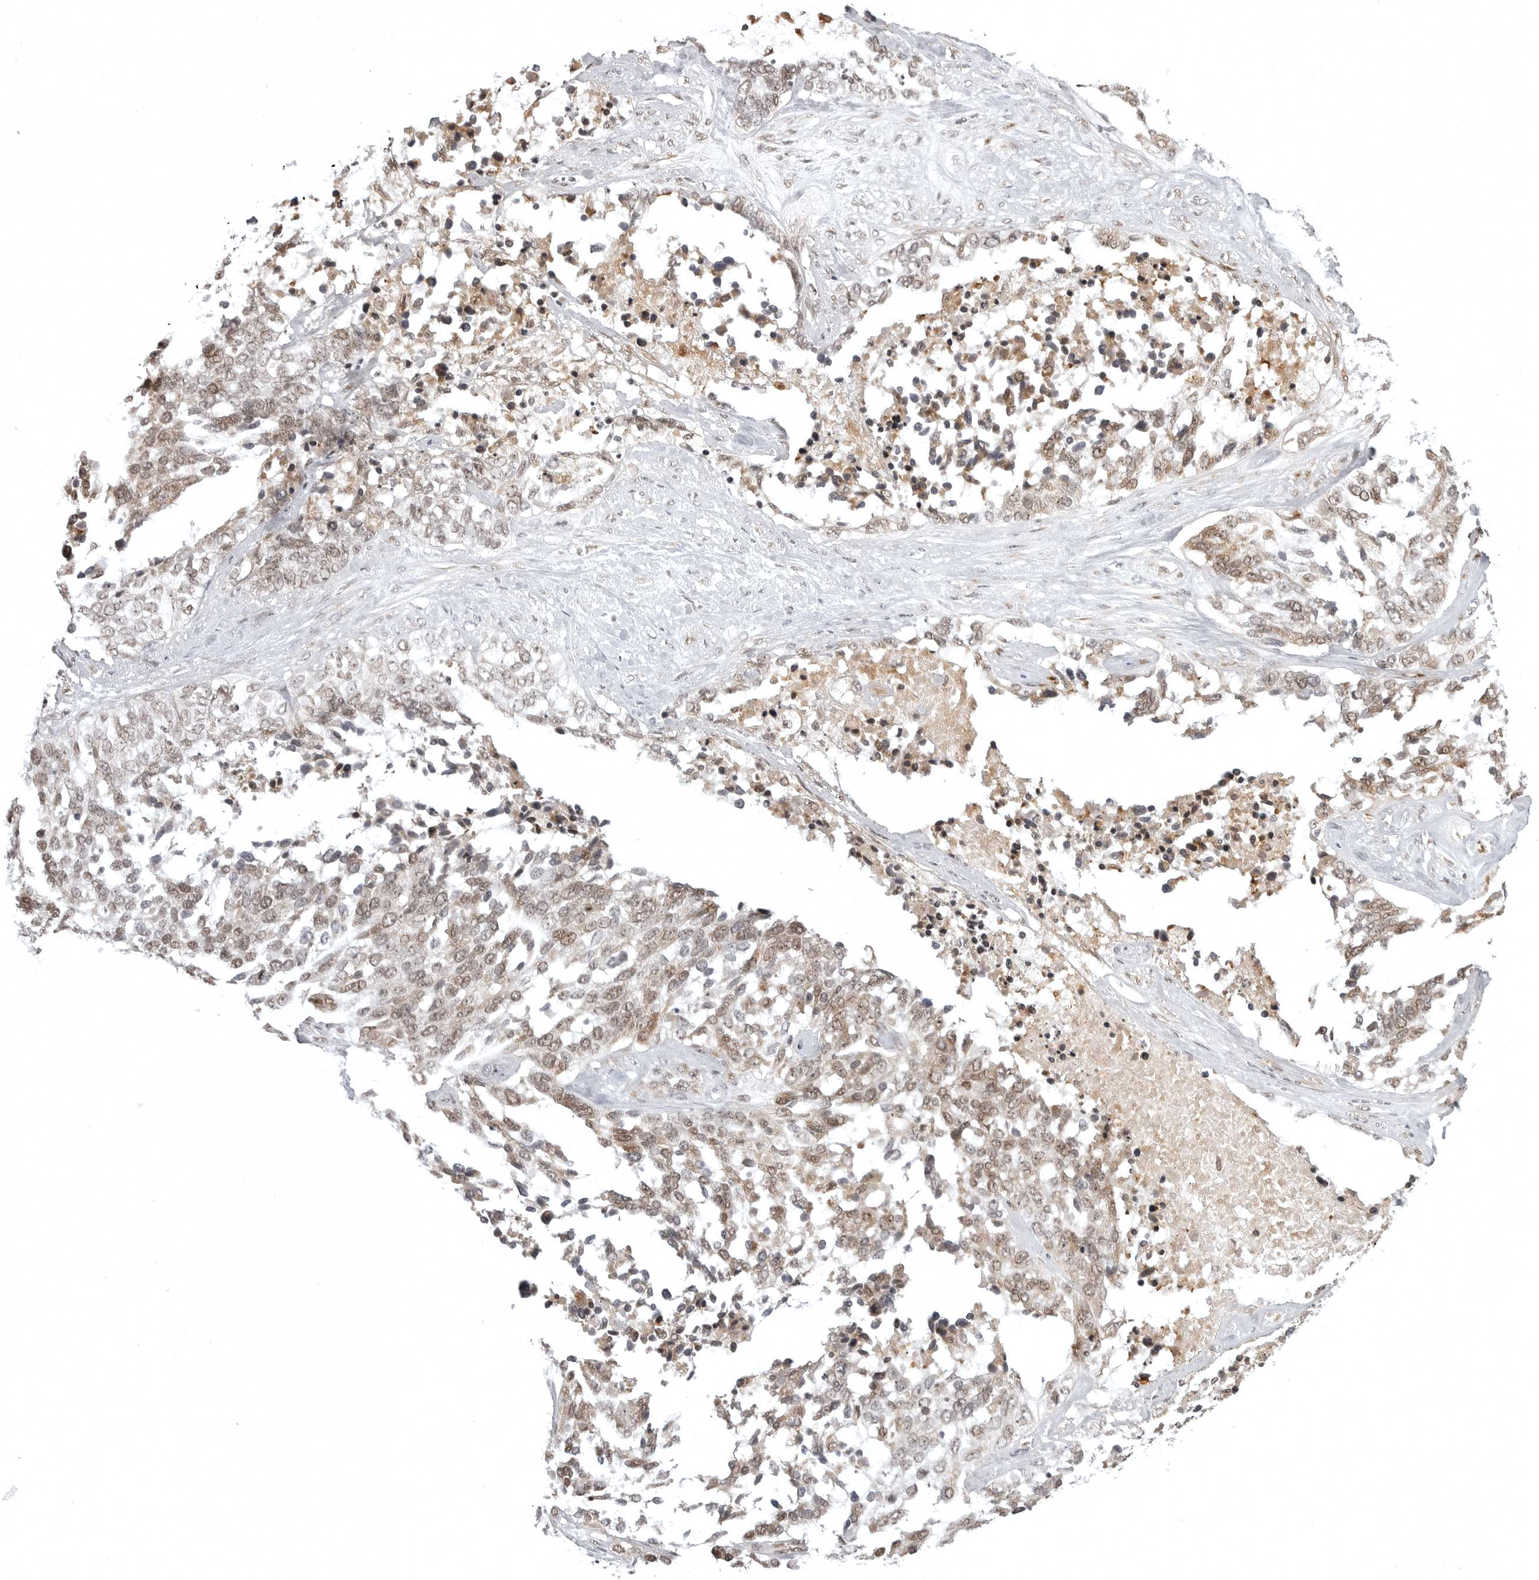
{"staining": {"intensity": "weak", "quantity": "25%-75%", "location": "cytoplasmic/membranous,nuclear"}, "tissue": "ovarian cancer", "cell_type": "Tumor cells", "image_type": "cancer", "snomed": [{"axis": "morphology", "description": "Cystadenocarcinoma, serous, NOS"}, {"axis": "topography", "description": "Ovary"}], "caption": "Protein staining shows weak cytoplasmic/membranous and nuclear staining in about 25%-75% of tumor cells in serous cystadenocarcinoma (ovarian). The staining is performed using DAB (3,3'-diaminobenzidine) brown chromogen to label protein expression. The nuclei are counter-stained blue using hematoxylin.", "gene": "PHF3", "patient": {"sex": "female", "age": 44}}